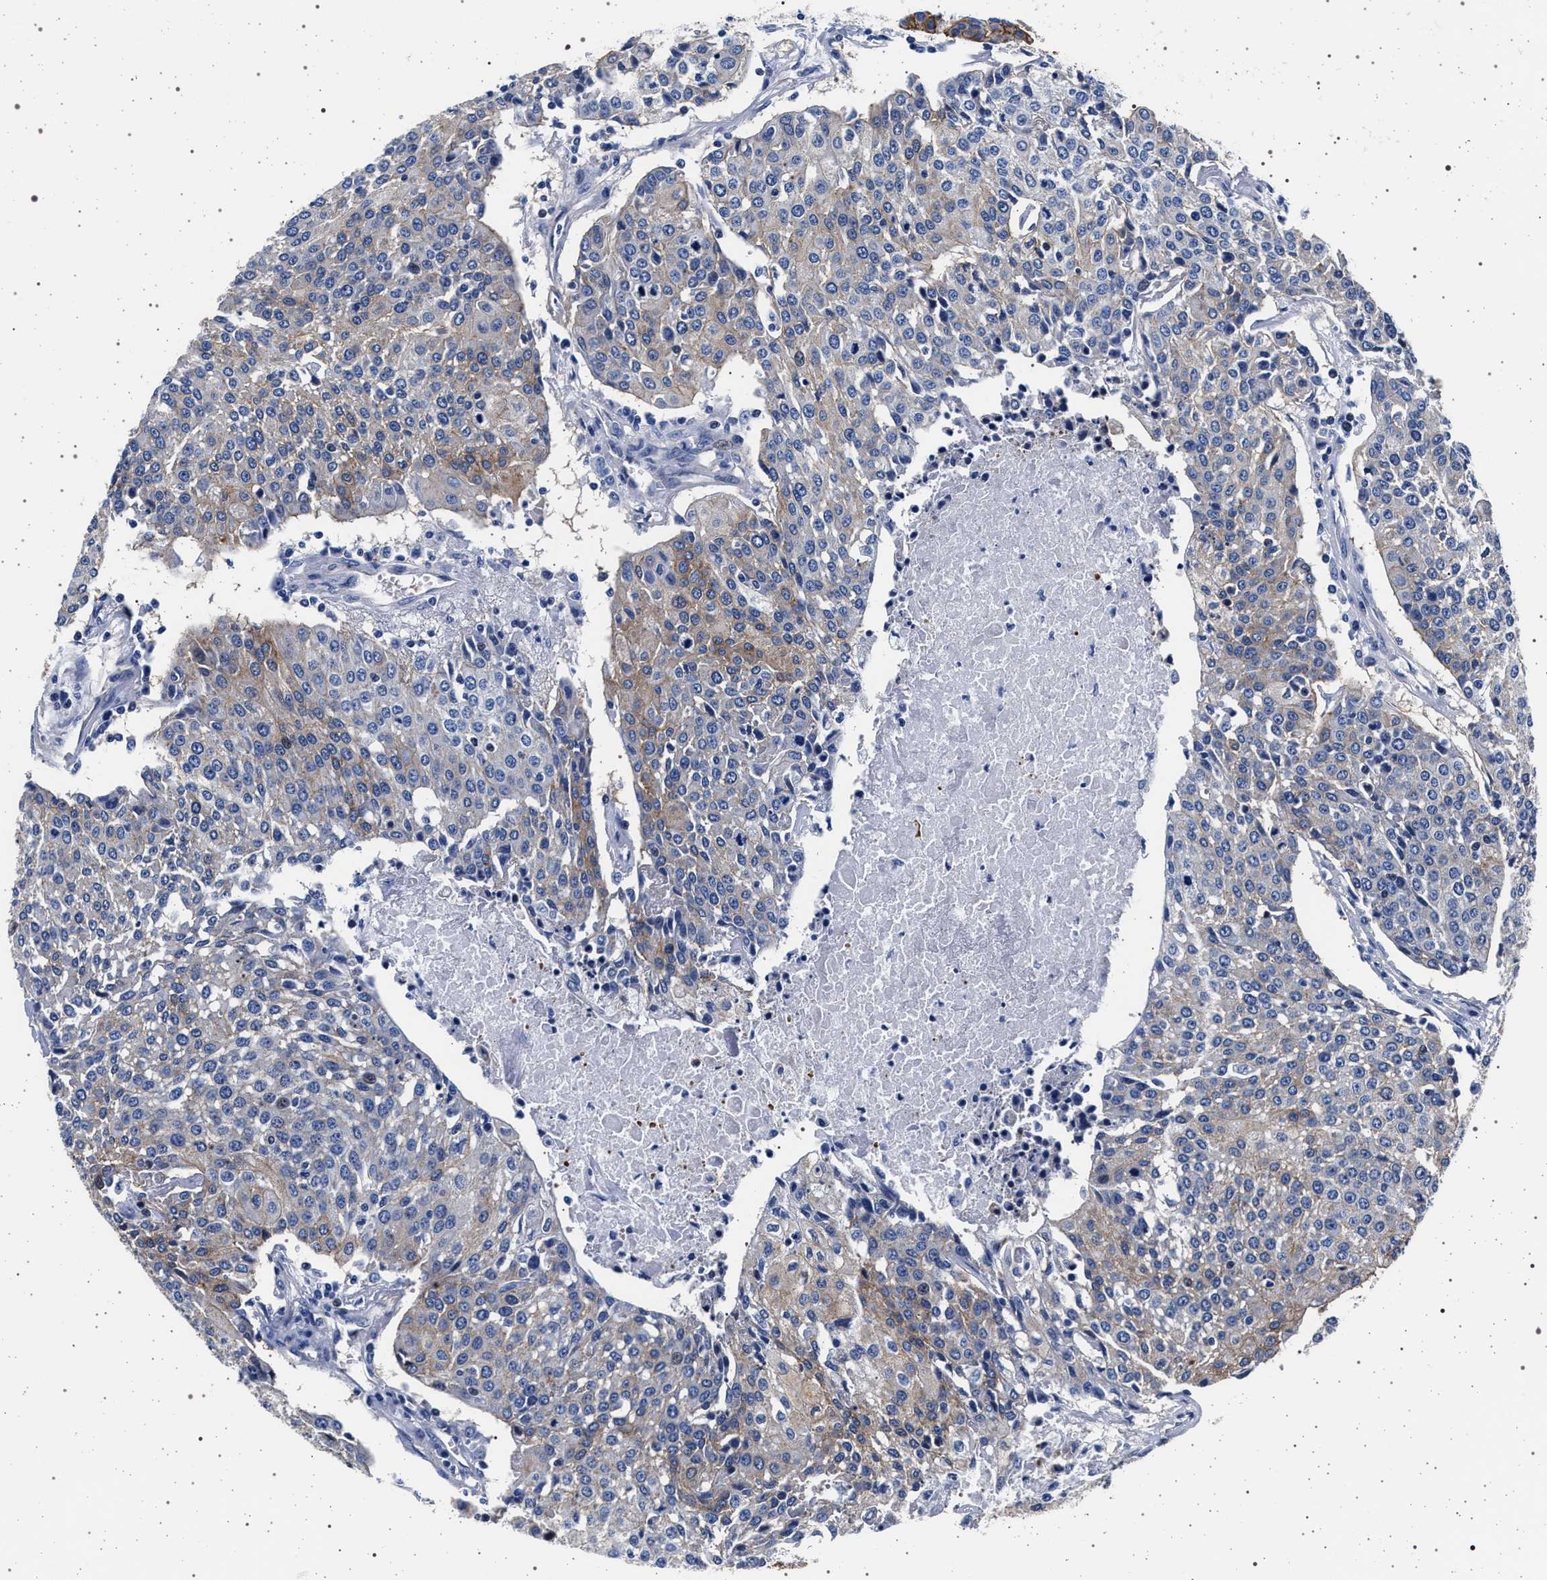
{"staining": {"intensity": "weak", "quantity": "<25%", "location": "cytoplasmic/membranous"}, "tissue": "urothelial cancer", "cell_type": "Tumor cells", "image_type": "cancer", "snomed": [{"axis": "morphology", "description": "Urothelial carcinoma, High grade"}, {"axis": "topography", "description": "Urinary bladder"}], "caption": "Micrograph shows no protein staining in tumor cells of urothelial cancer tissue.", "gene": "SLC9A1", "patient": {"sex": "female", "age": 85}}